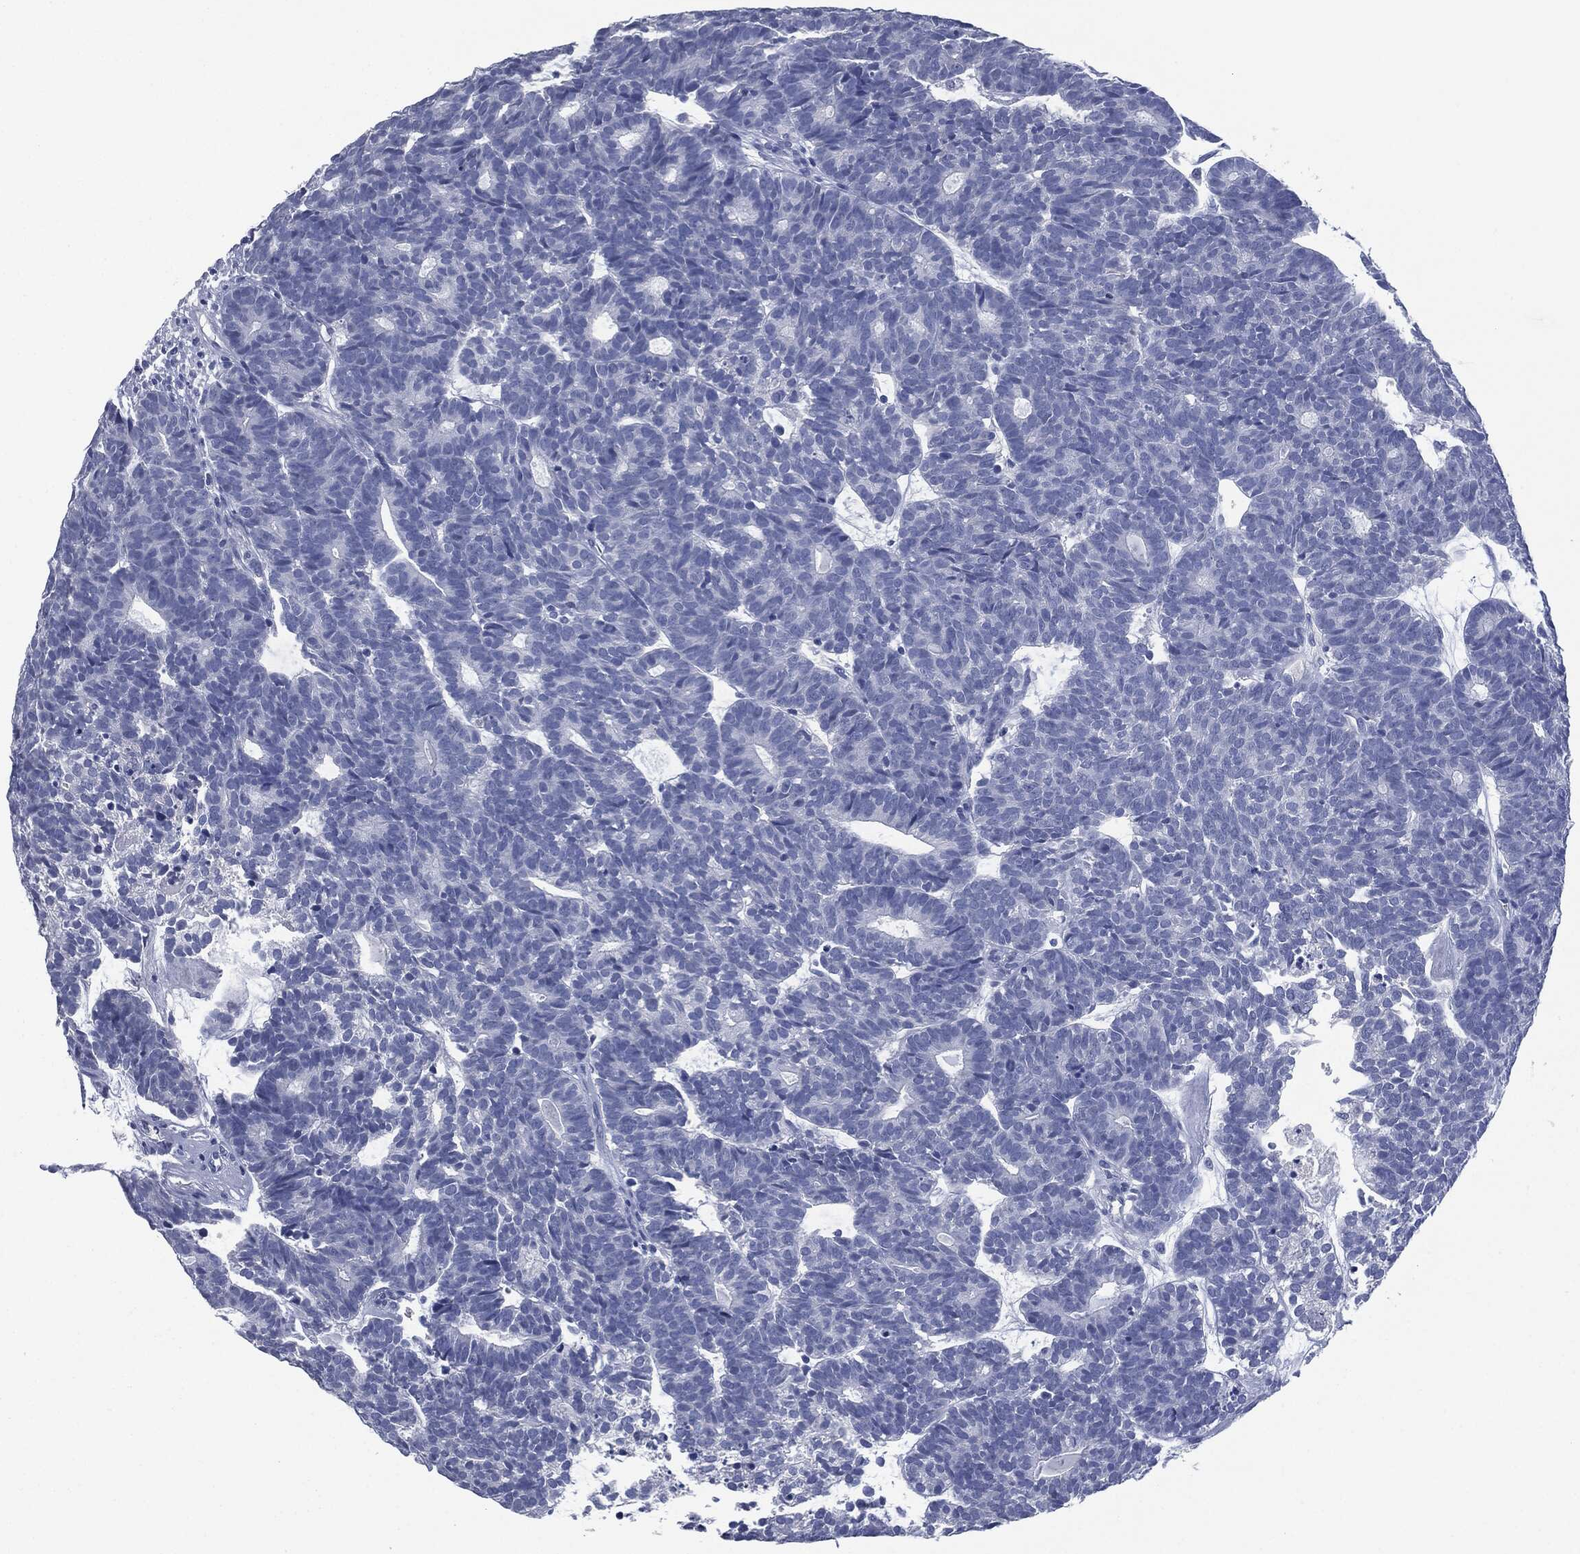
{"staining": {"intensity": "negative", "quantity": "none", "location": "none"}, "tissue": "head and neck cancer", "cell_type": "Tumor cells", "image_type": "cancer", "snomed": [{"axis": "morphology", "description": "Adenocarcinoma, NOS"}, {"axis": "topography", "description": "Head-Neck"}], "caption": "Tumor cells show no significant positivity in head and neck cancer.", "gene": "CEACAM8", "patient": {"sex": "female", "age": 81}}